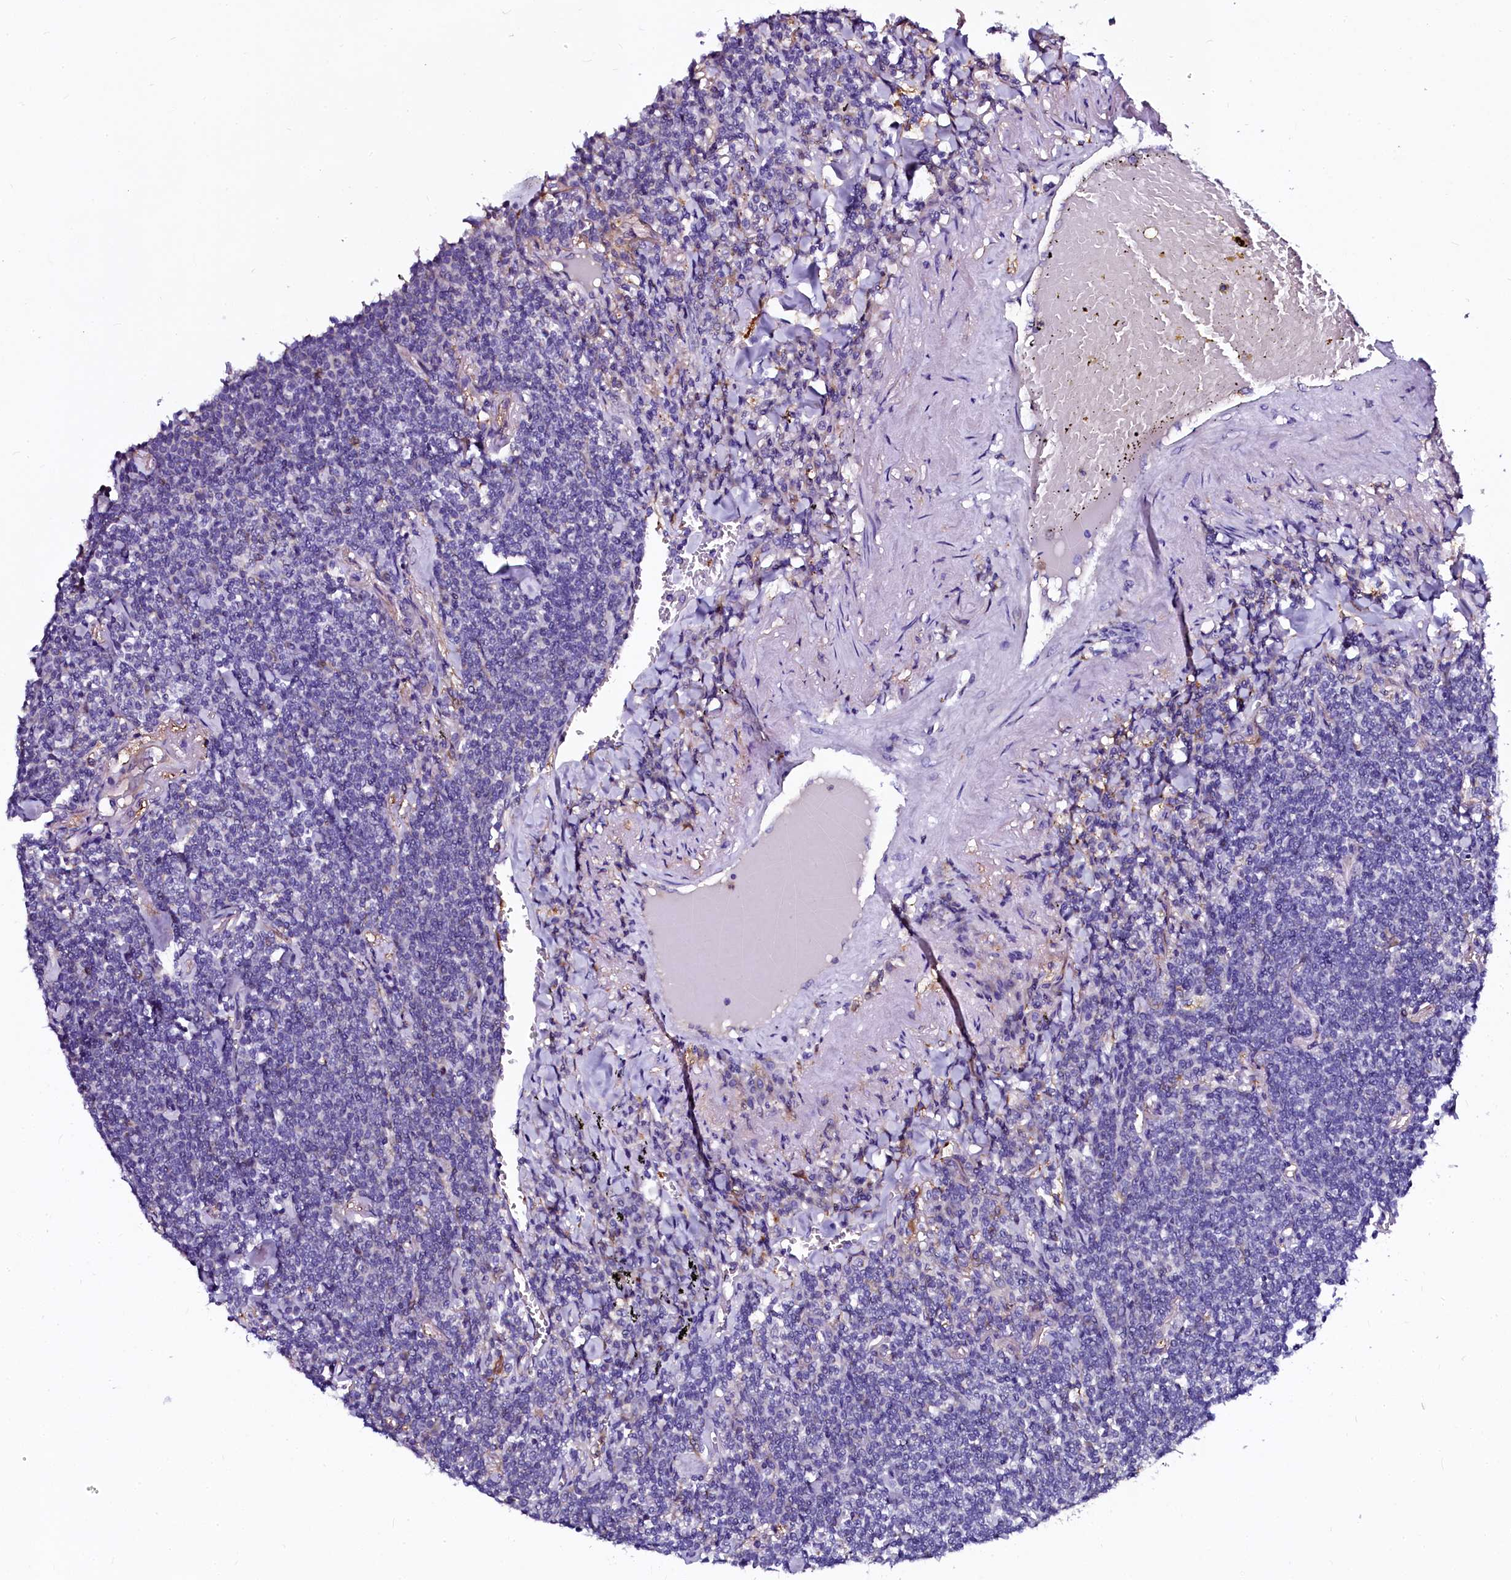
{"staining": {"intensity": "negative", "quantity": "none", "location": "none"}, "tissue": "lymphoma", "cell_type": "Tumor cells", "image_type": "cancer", "snomed": [{"axis": "morphology", "description": "Malignant lymphoma, non-Hodgkin's type, Low grade"}, {"axis": "topography", "description": "Lung"}], "caption": "DAB immunohistochemical staining of lymphoma exhibits no significant expression in tumor cells.", "gene": "OTOL1", "patient": {"sex": "female", "age": 71}}